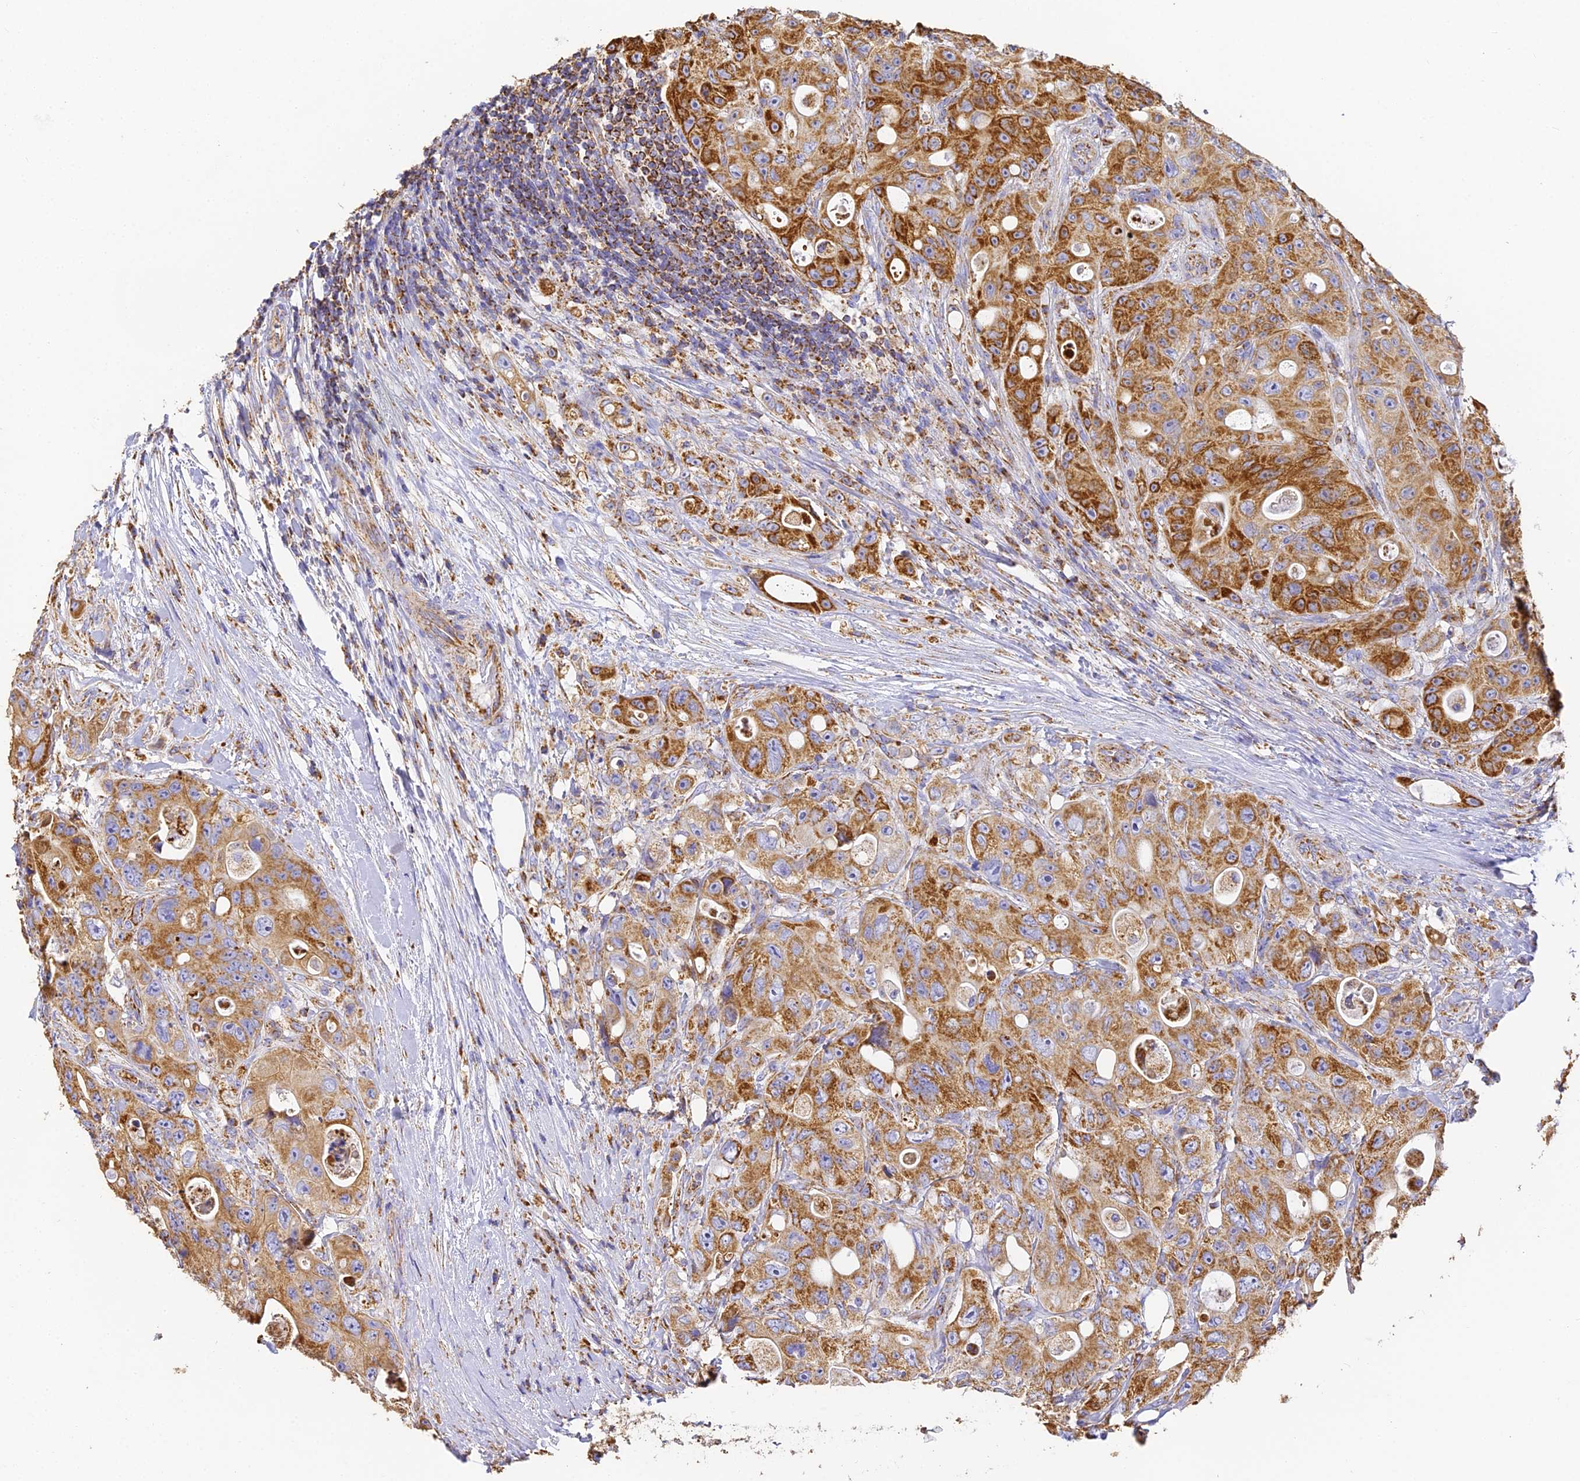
{"staining": {"intensity": "strong", "quantity": ">75%", "location": "cytoplasmic/membranous"}, "tissue": "colorectal cancer", "cell_type": "Tumor cells", "image_type": "cancer", "snomed": [{"axis": "morphology", "description": "Adenocarcinoma, NOS"}, {"axis": "topography", "description": "Colon"}], "caption": "Protein expression analysis of human colorectal adenocarcinoma reveals strong cytoplasmic/membranous expression in approximately >75% of tumor cells.", "gene": "COX6C", "patient": {"sex": "female", "age": 46}}